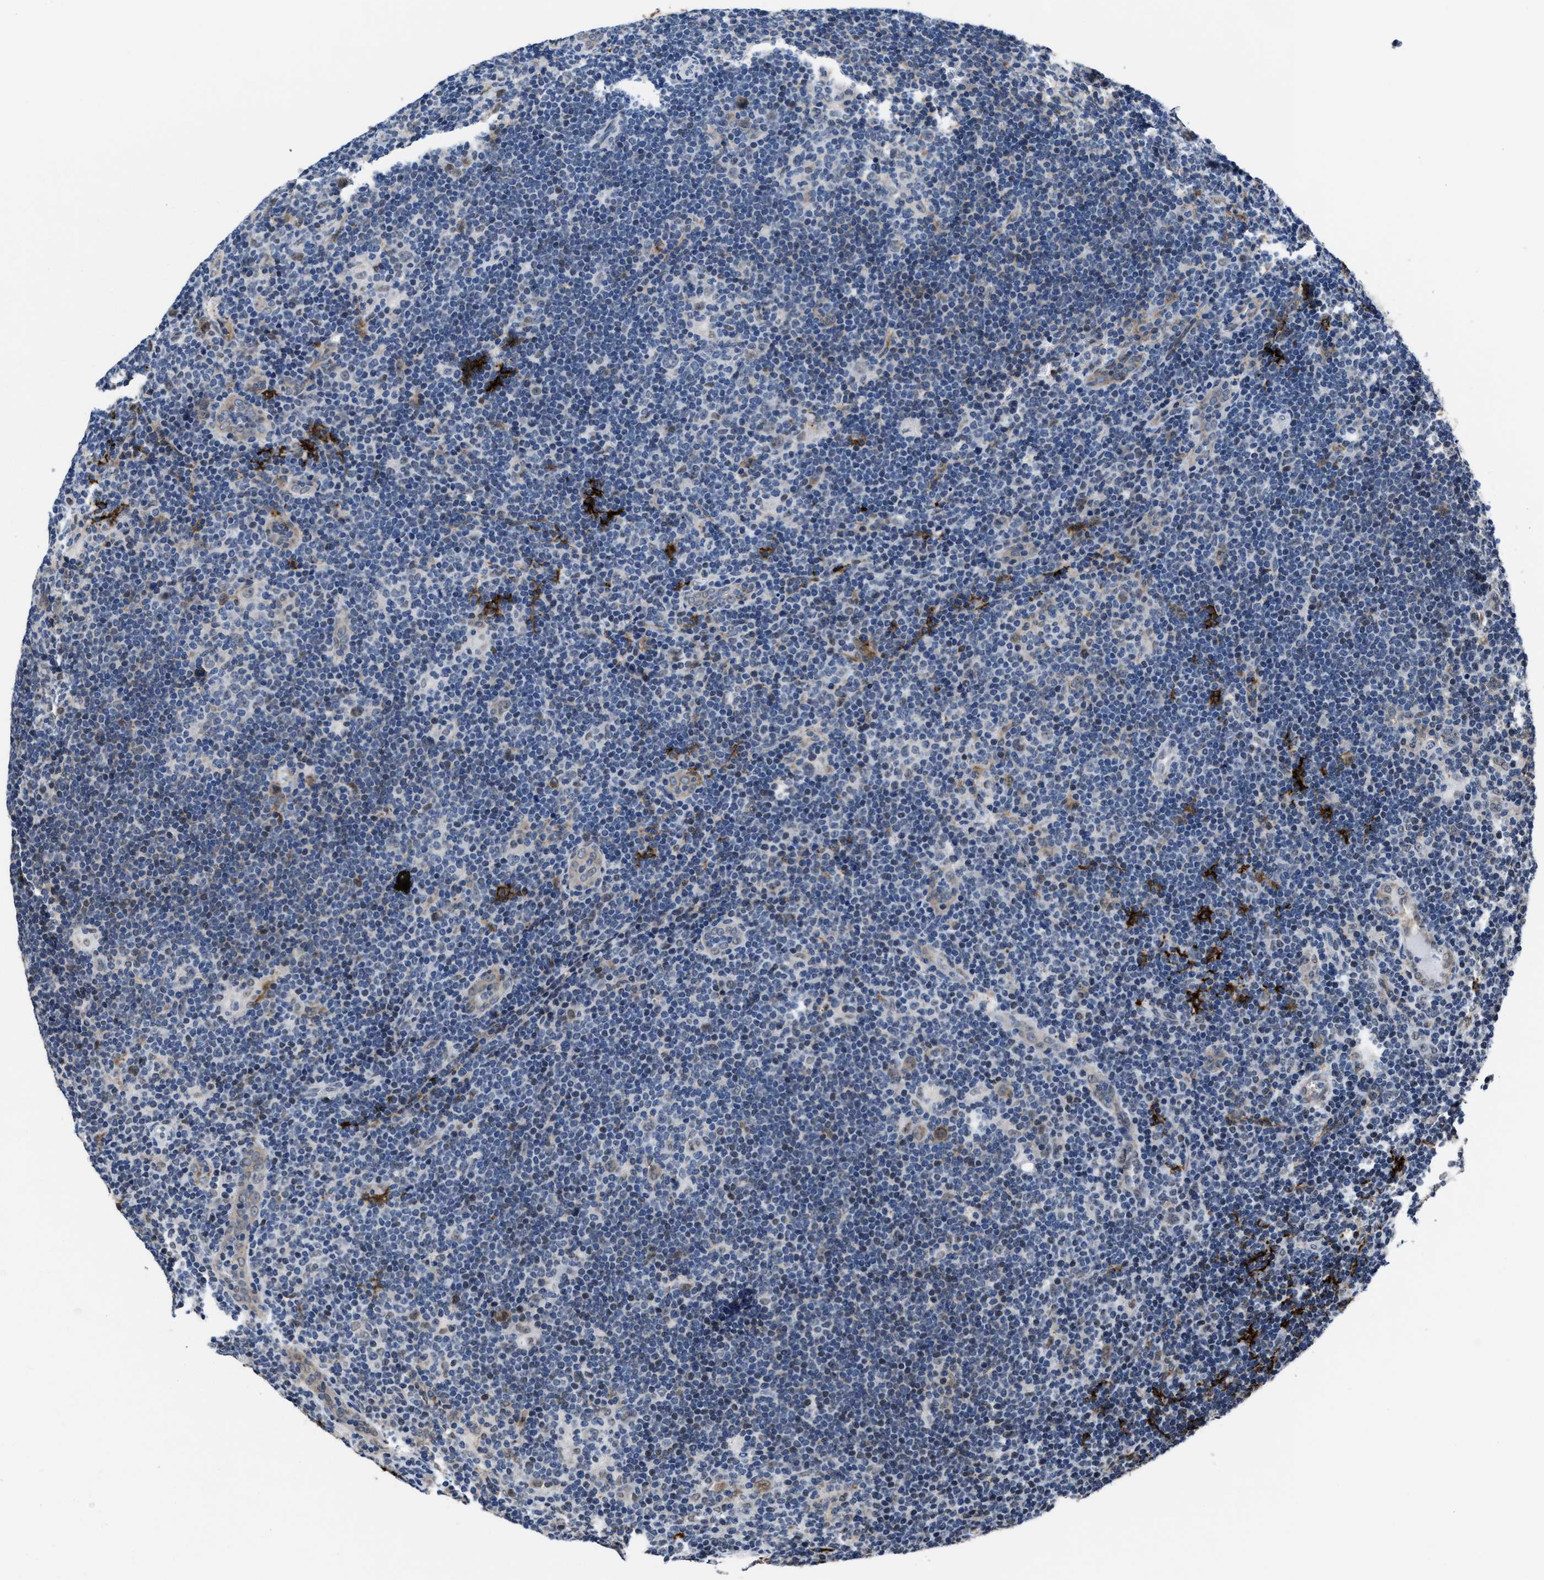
{"staining": {"intensity": "moderate", "quantity": "25%-75%", "location": "cytoplasmic/membranous"}, "tissue": "lymphoma", "cell_type": "Tumor cells", "image_type": "cancer", "snomed": [{"axis": "morphology", "description": "Hodgkin's disease, NOS"}, {"axis": "topography", "description": "Lymph node"}], "caption": "Human lymphoma stained for a protein (brown) exhibits moderate cytoplasmic/membranous positive positivity in about 25%-75% of tumor cells.", "gene": "MARCKSL1", "patient": {"sex": "female", "age": 57}}